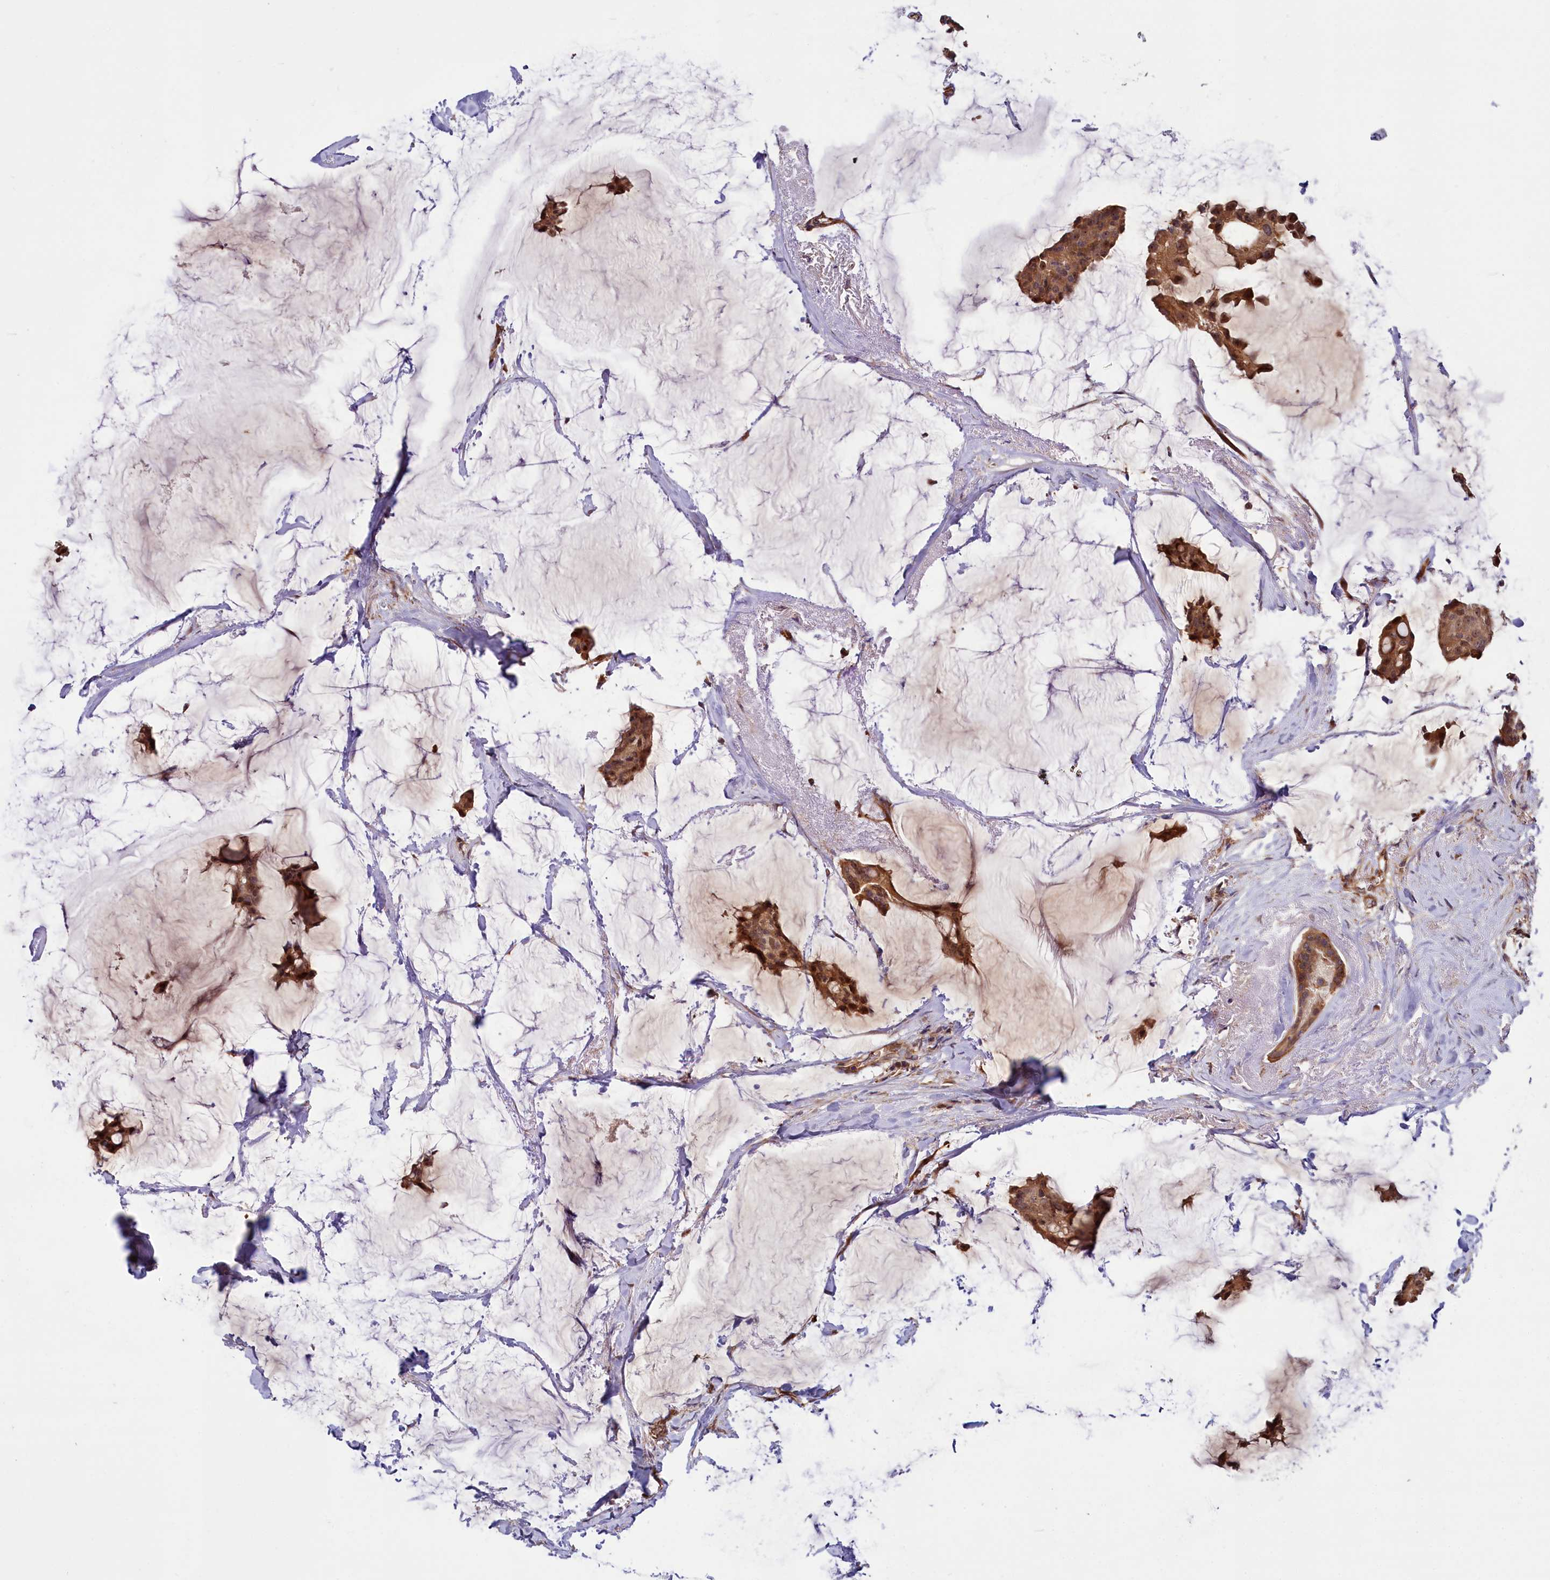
{"staining": {"intensity": "moderate", "quantity": ">75%", "location": "cytoplasmic/membranous,nuclear"}, "tissue": "breast cancer", "cell_type": "Tumor cells", "image_type": "cancer", "snomed": [{"axis": "morphology", "description": "Duct carcinoma"}, {"axis": "topography", "description": "Breast"}], "caption": "DAB (3,3'-diaminobenzidine) immunohistochemical staining of human intraductal carcinoma (breast) exhibits moderate cytoplasmic/membranous and nuclear protein expression in about >75% of tumor cells.", "gene": "PKN2", "patient": {"sex": "female", "age": 93}}